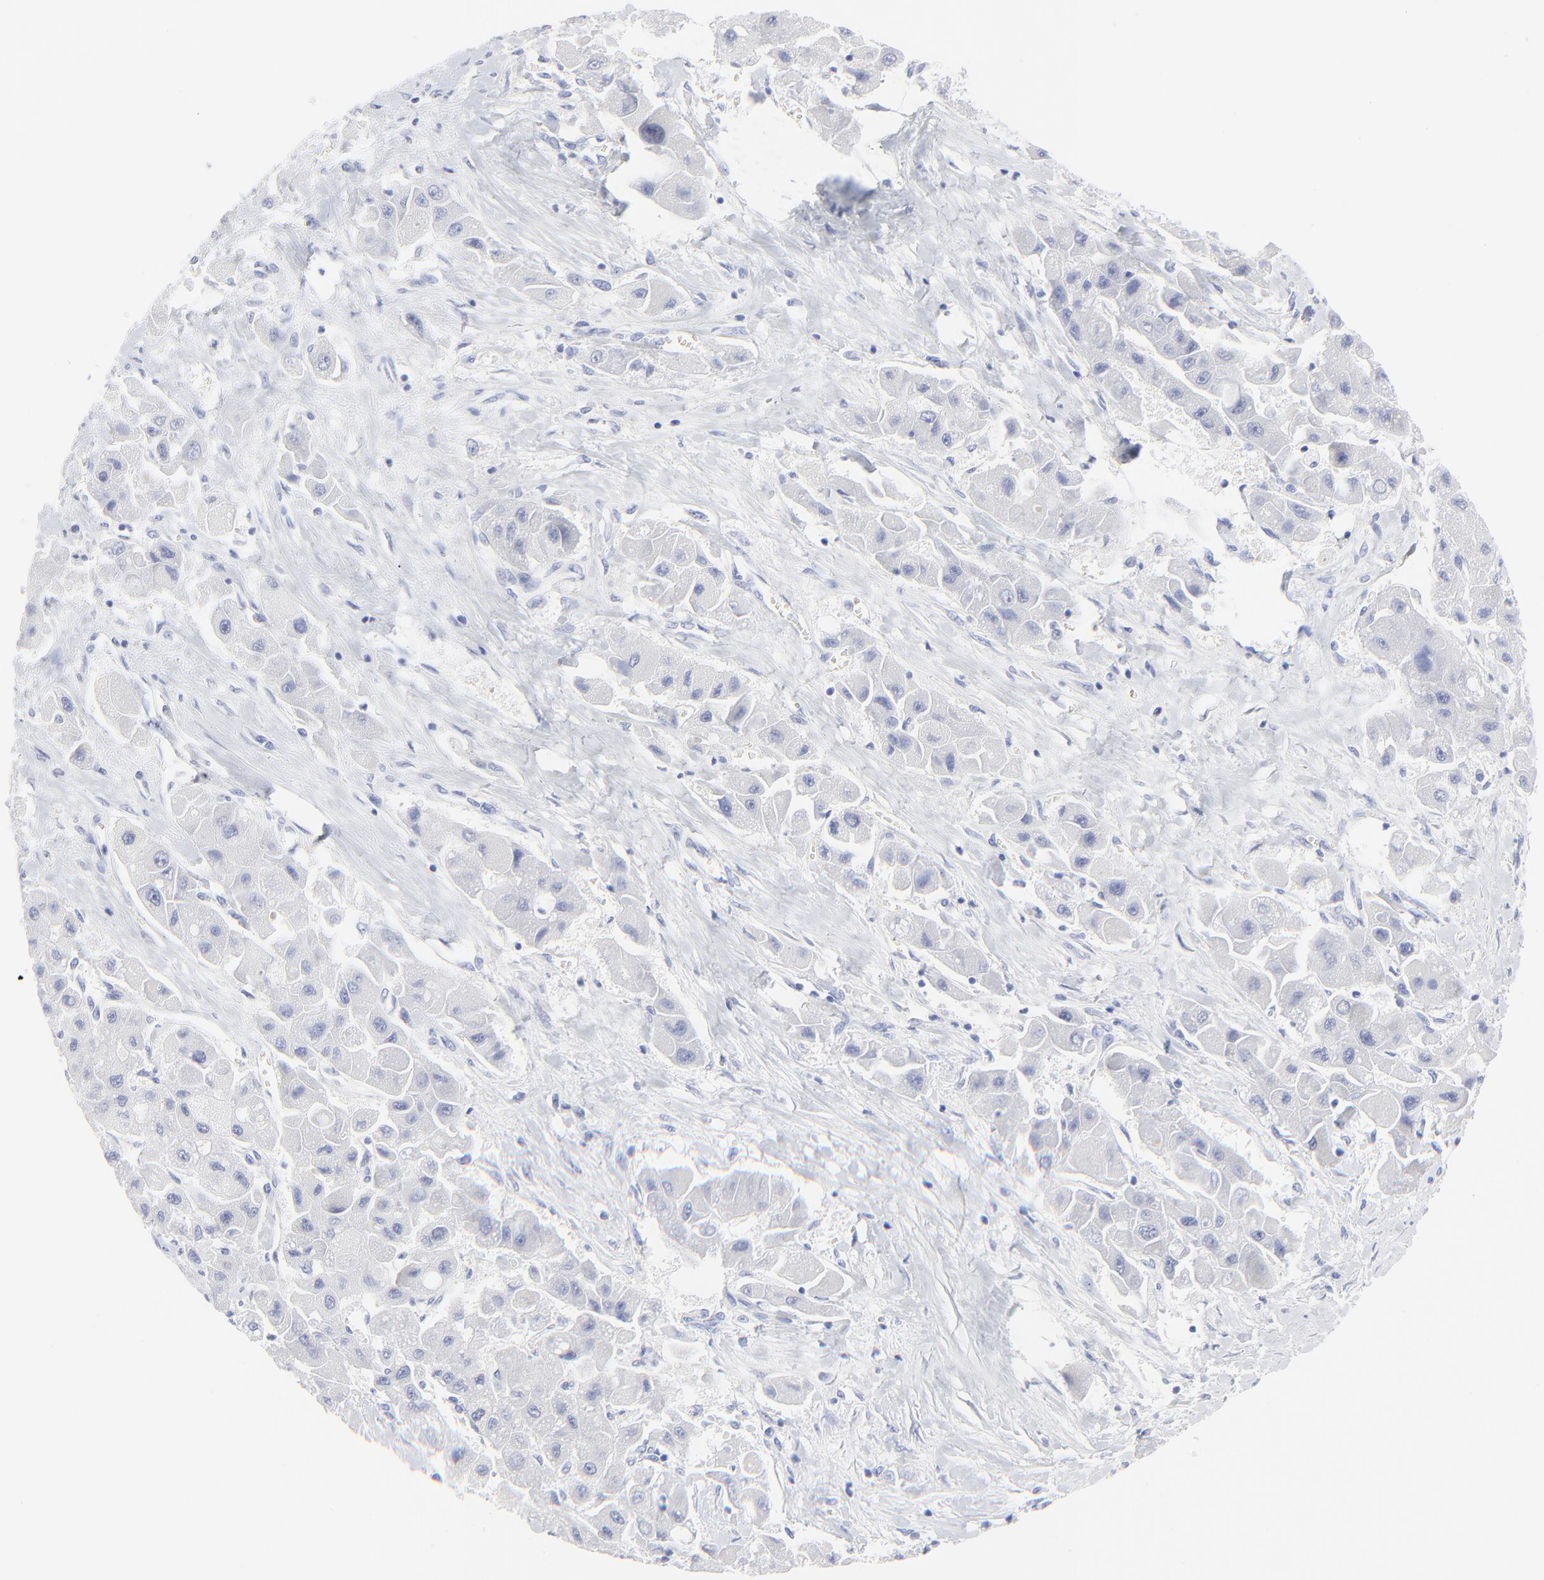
{"staining": {"intensity": "negative", "quantity": "none", "location": "none"}, "tissue": "liver cancer", "cell_type": "Tumor cells", "image_type": "cancer", "snomed": [{"axis": "morphology", "description": "Carcinoma, Hepatocellular, NOS"}, {"axis": "topography", "description": "Liver"}], "caption": "A histopathology image of human hepatocellular carcinoma (liver) is negative for staining in tumor cells. The staining was performed using DAB (3,3'-diaminobenzidine) to visualize the protein expression in brown, while the nuclei were stained in blue with hematoxylin (Magnification: 20x).", "gene": "PSD3", "patient": {"sex": "male", "age": 24}}